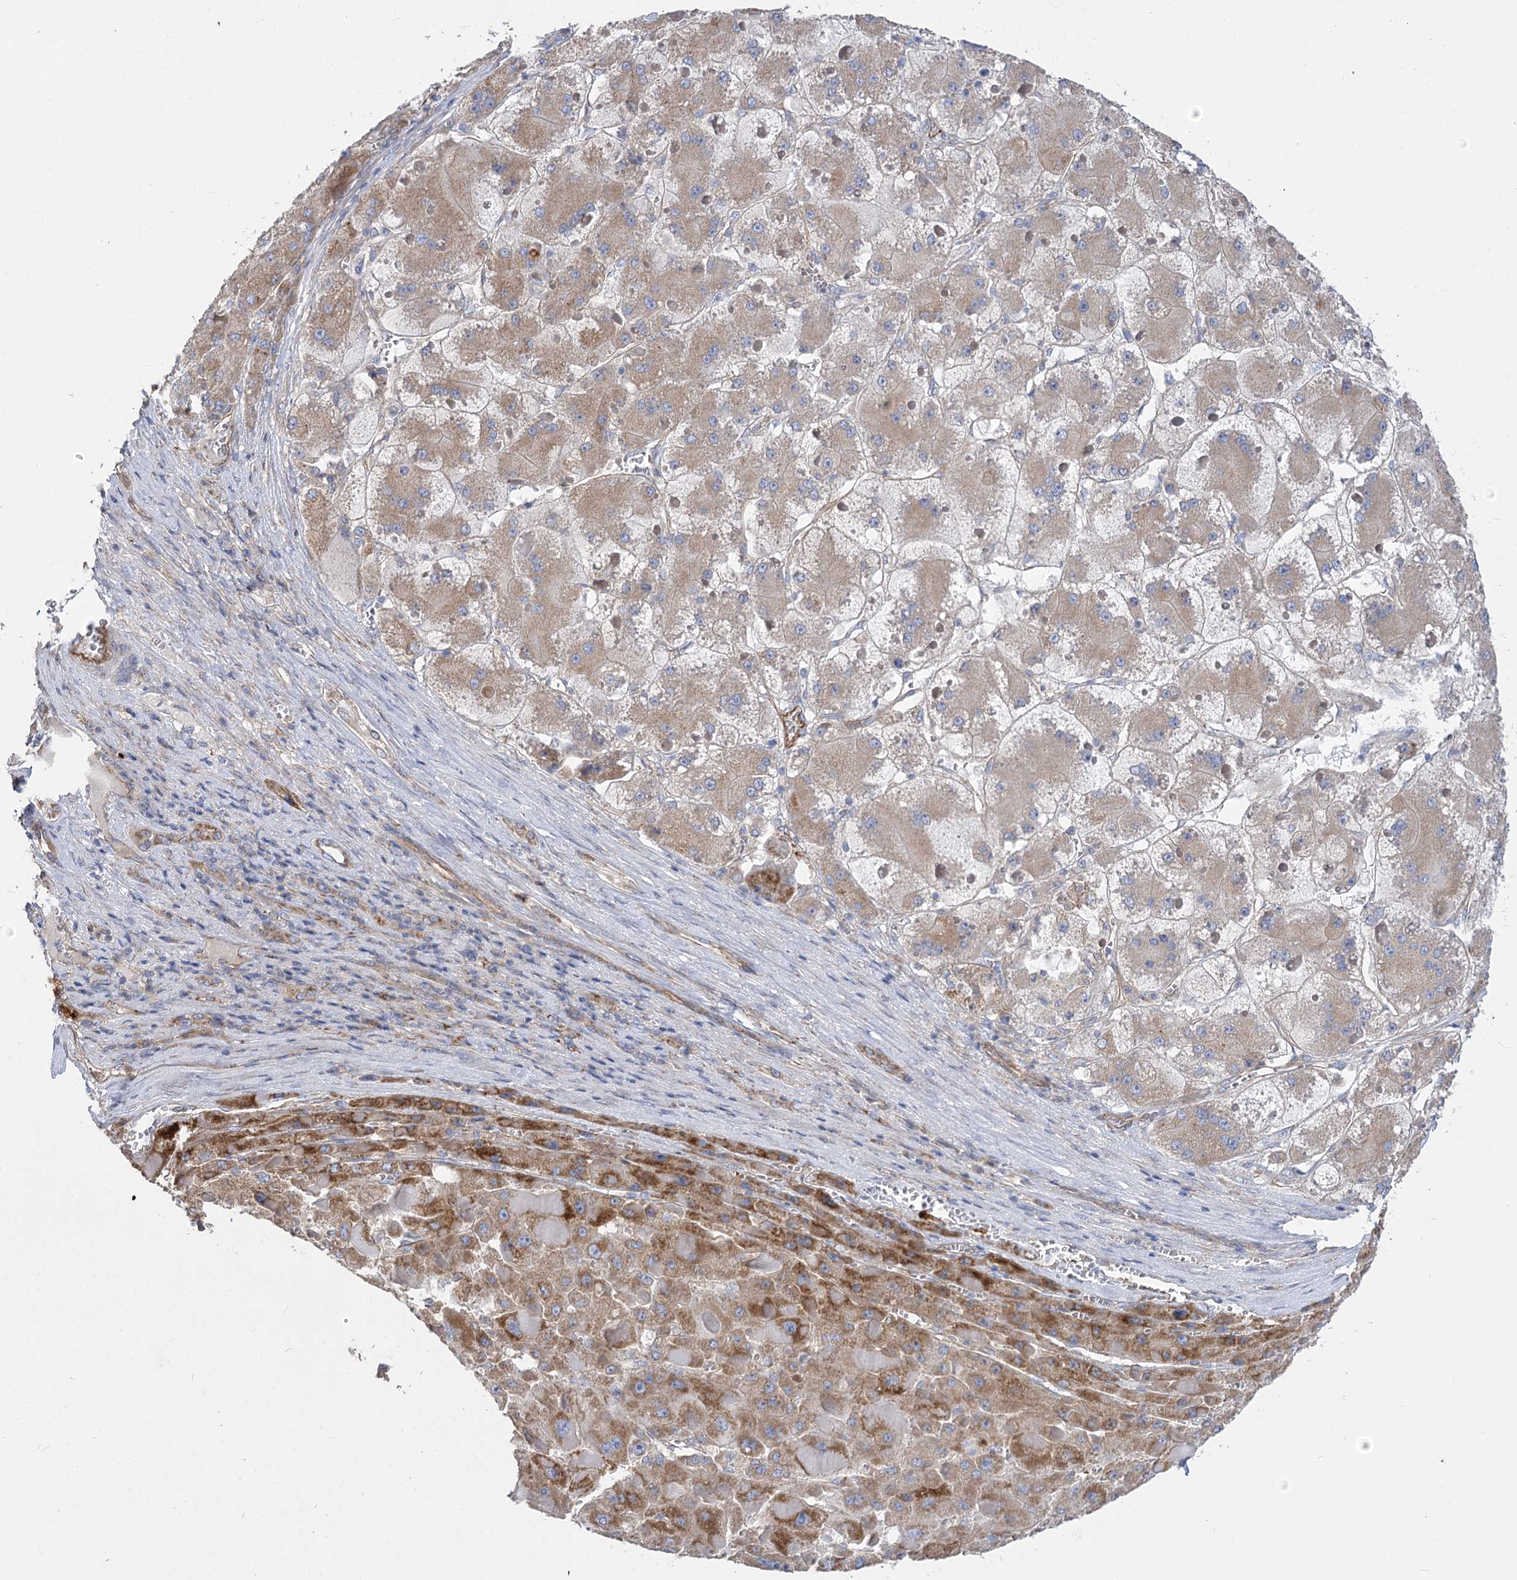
{"staining": {"intensity": "moderate", "quantity": "25%-75%", "location": "cytoplasmic/membranous"}, "tissue": "liver cancer", "cell_type": "Tumor cells", "image_type": "cancer", "snomed": [{"axis": "morphology", "description": "Carcinoma, Hepatocellular, NOS"}, {"axis": "topography", "description": "Liver"}], "caption": "IHC (DAB) staining of liver cancer (hepatocellular carcinoma) shows moderate cytoplasmic/membranous protein expression in approximately 25%-75% of tumor cells. Using DAB (brown) and hematoxylin (blue) stains, captured at high magnification using brightfield microscopy.", "gene": "RMDN2", "patient": {"sex": "female", "age": 73}}